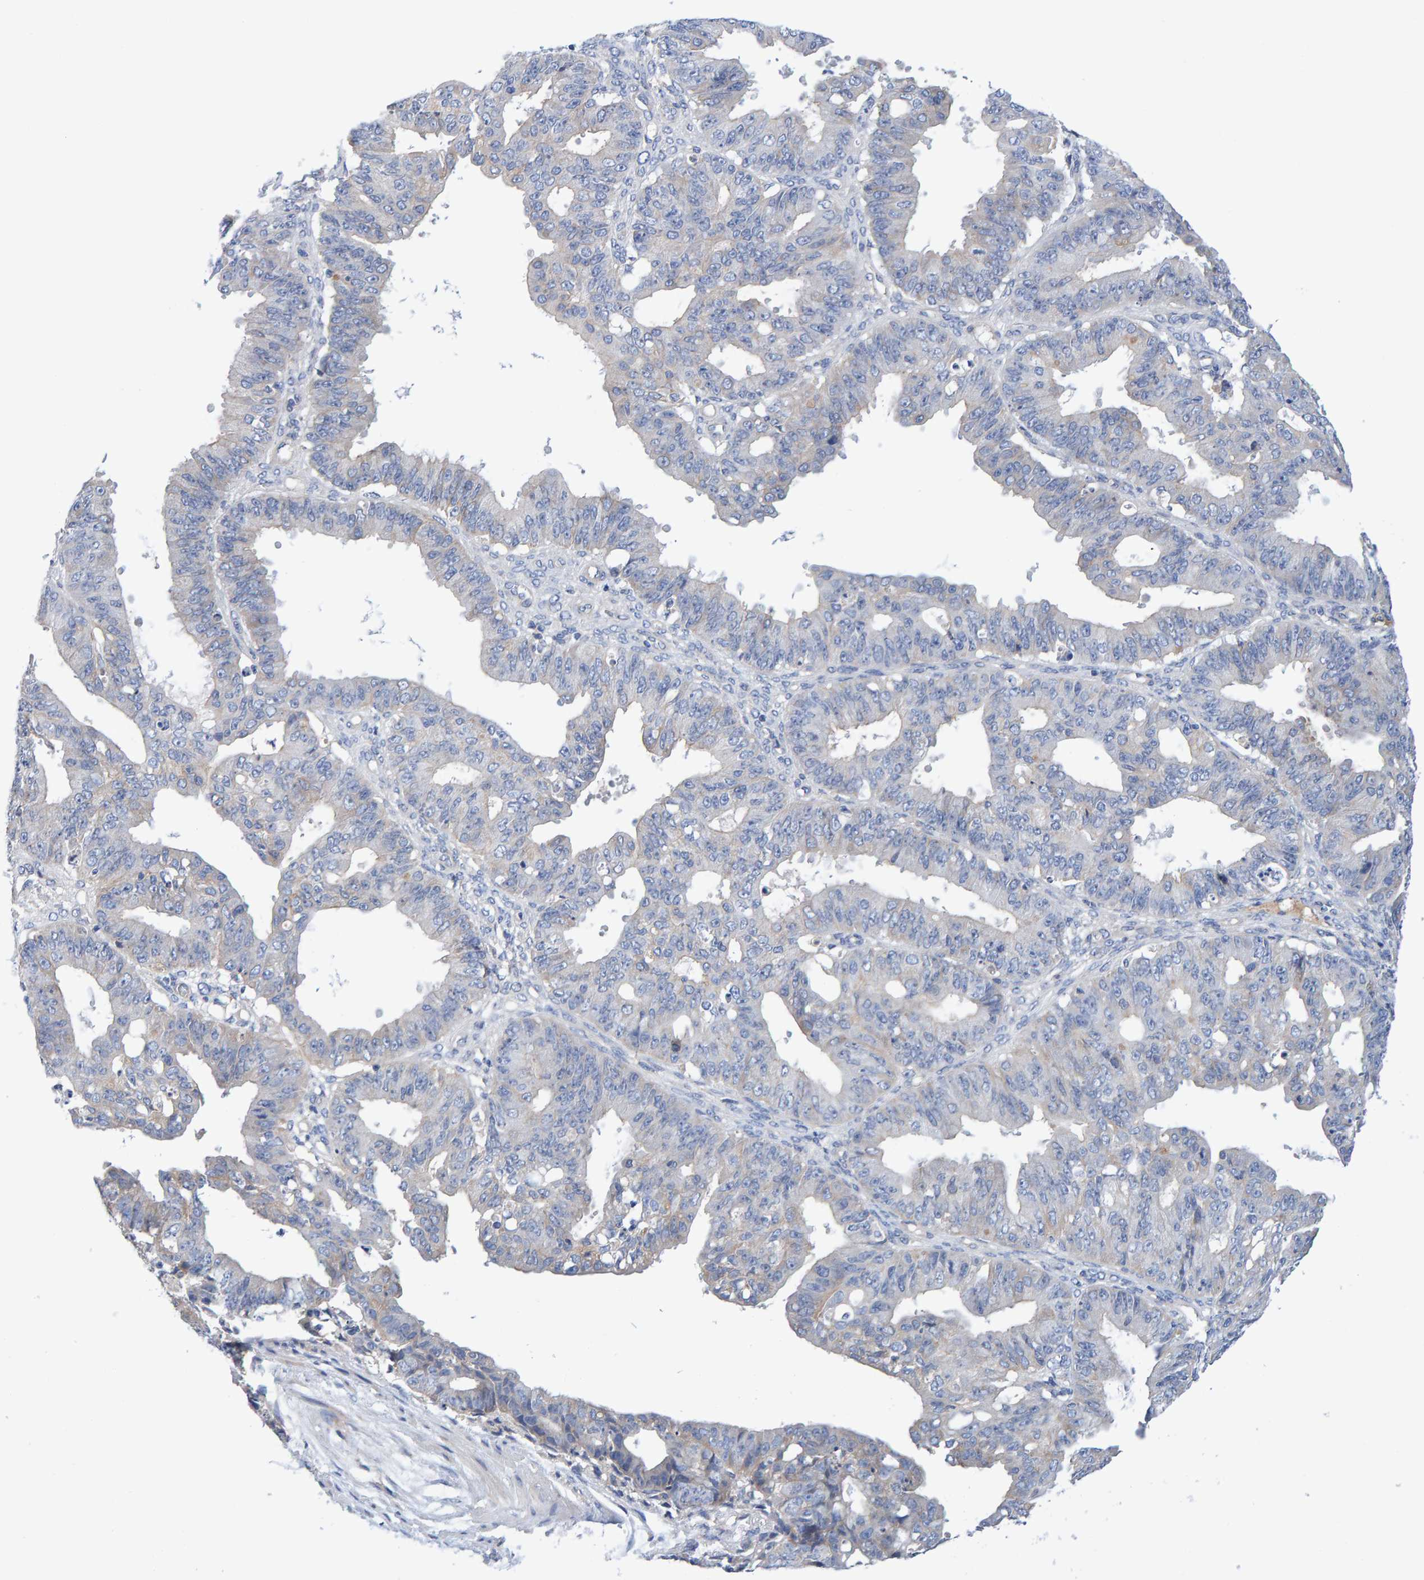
{"staining": {"intensity": "negative", "quantity": "none", "location": "none"}, "tissue": "ovarian cancer", "cell_type": "Tumor cells", "image_type": "cancer", "snomed": [{"axis": "morphology", "description": "Carcinoma, endometroid"}, {"axis": "topography", "description": "Ovary"}], "caption": "Tumor cells show no significant protein positivity in ovarian cancer.", "gene": "EFR3A", "patient": {"sex": "female", "age": 42}}